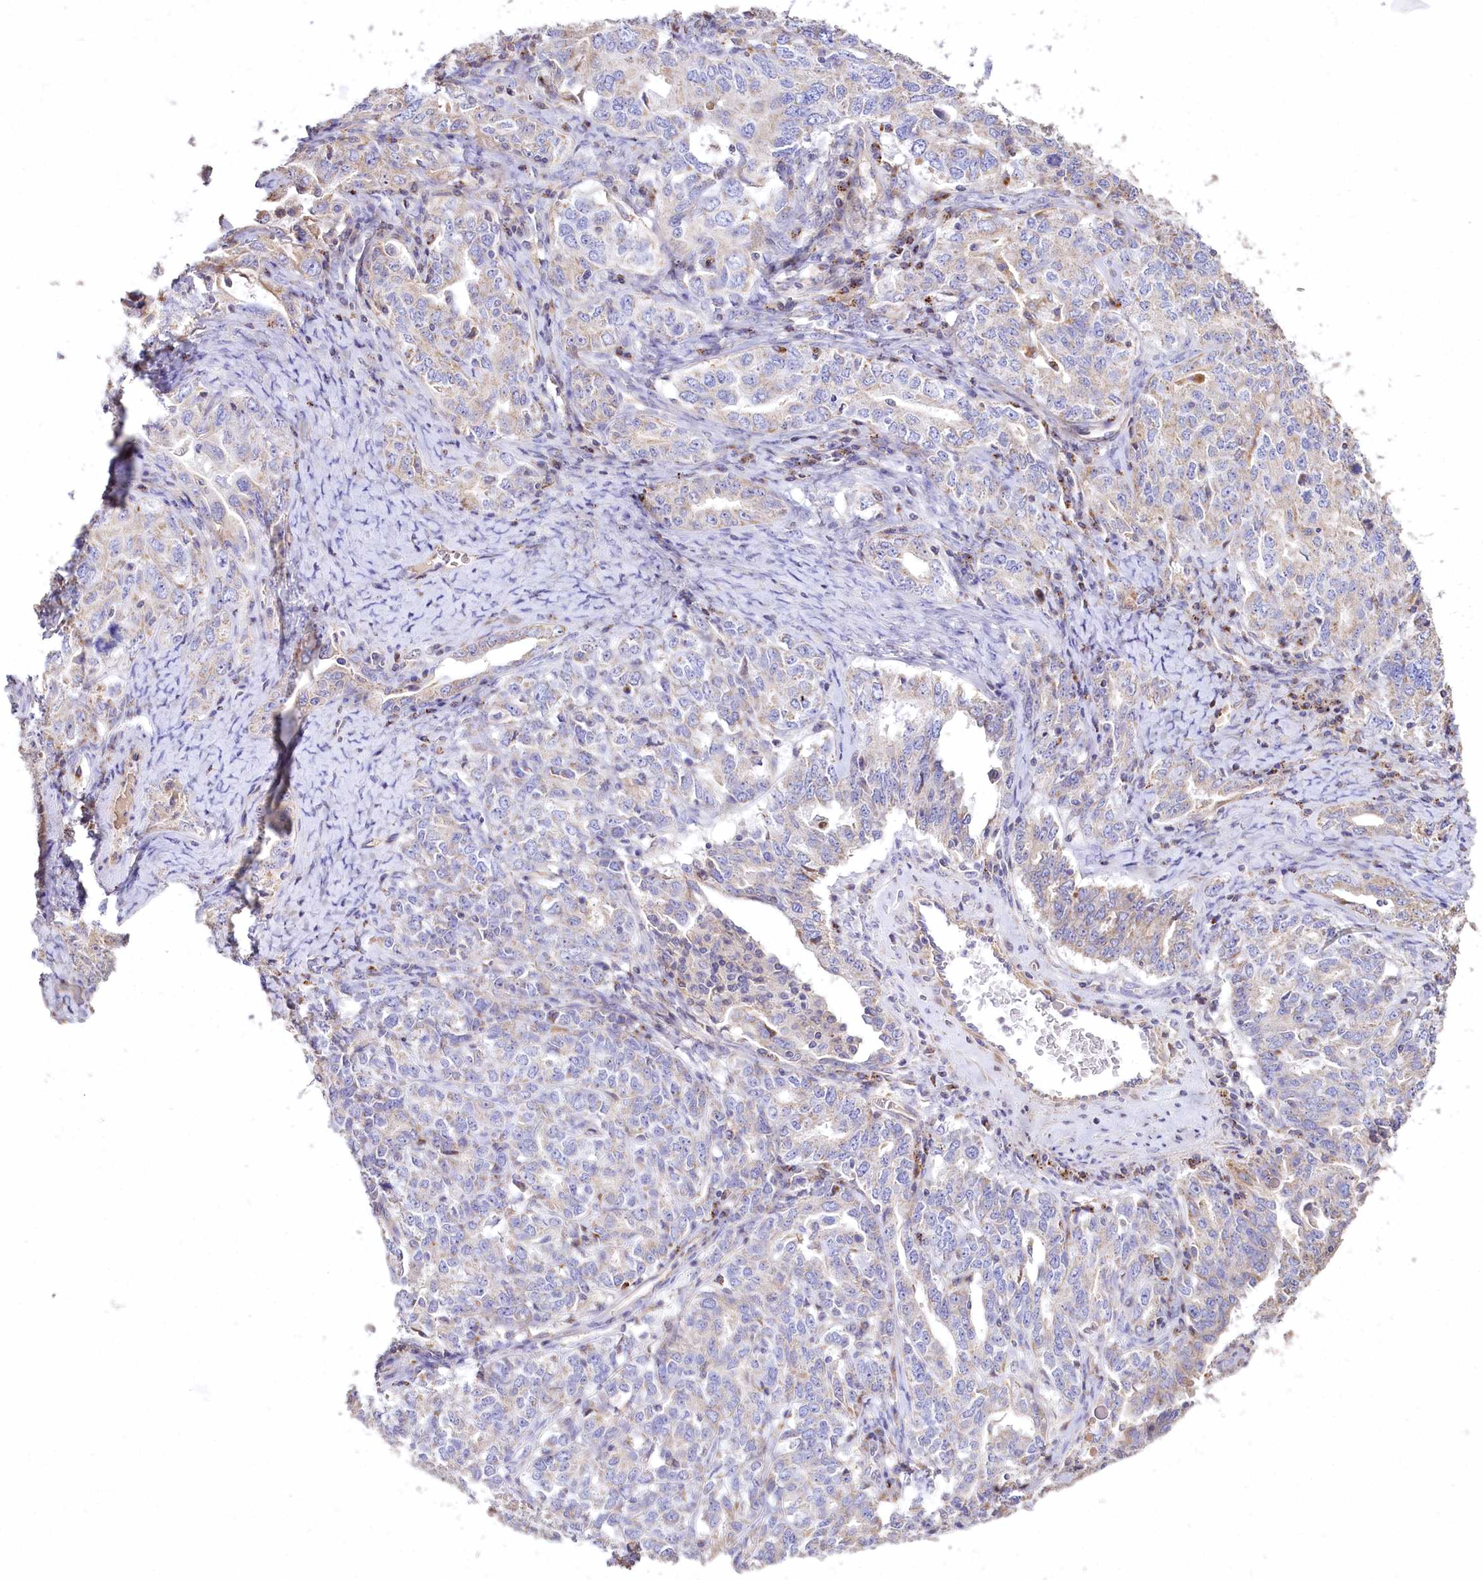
{"staining": {"intensity": "negative", "quantity": "none", "location": "none"}, "tissue": "ovarian cancer", "cell_type": "Tumor cells", "image_type": "cancer", "snomed": [{"axis": "morphology", "description": "Carcinoma, endometroid"}, {"axis": "topography", "description": "Ovary"}], "caption": "IHC of ovarian cancer (endometroid carcinoma) exhibits no positivity in tumor cells.", "gene": "PTER", "patient": {"sex": "female", "age": 62}}